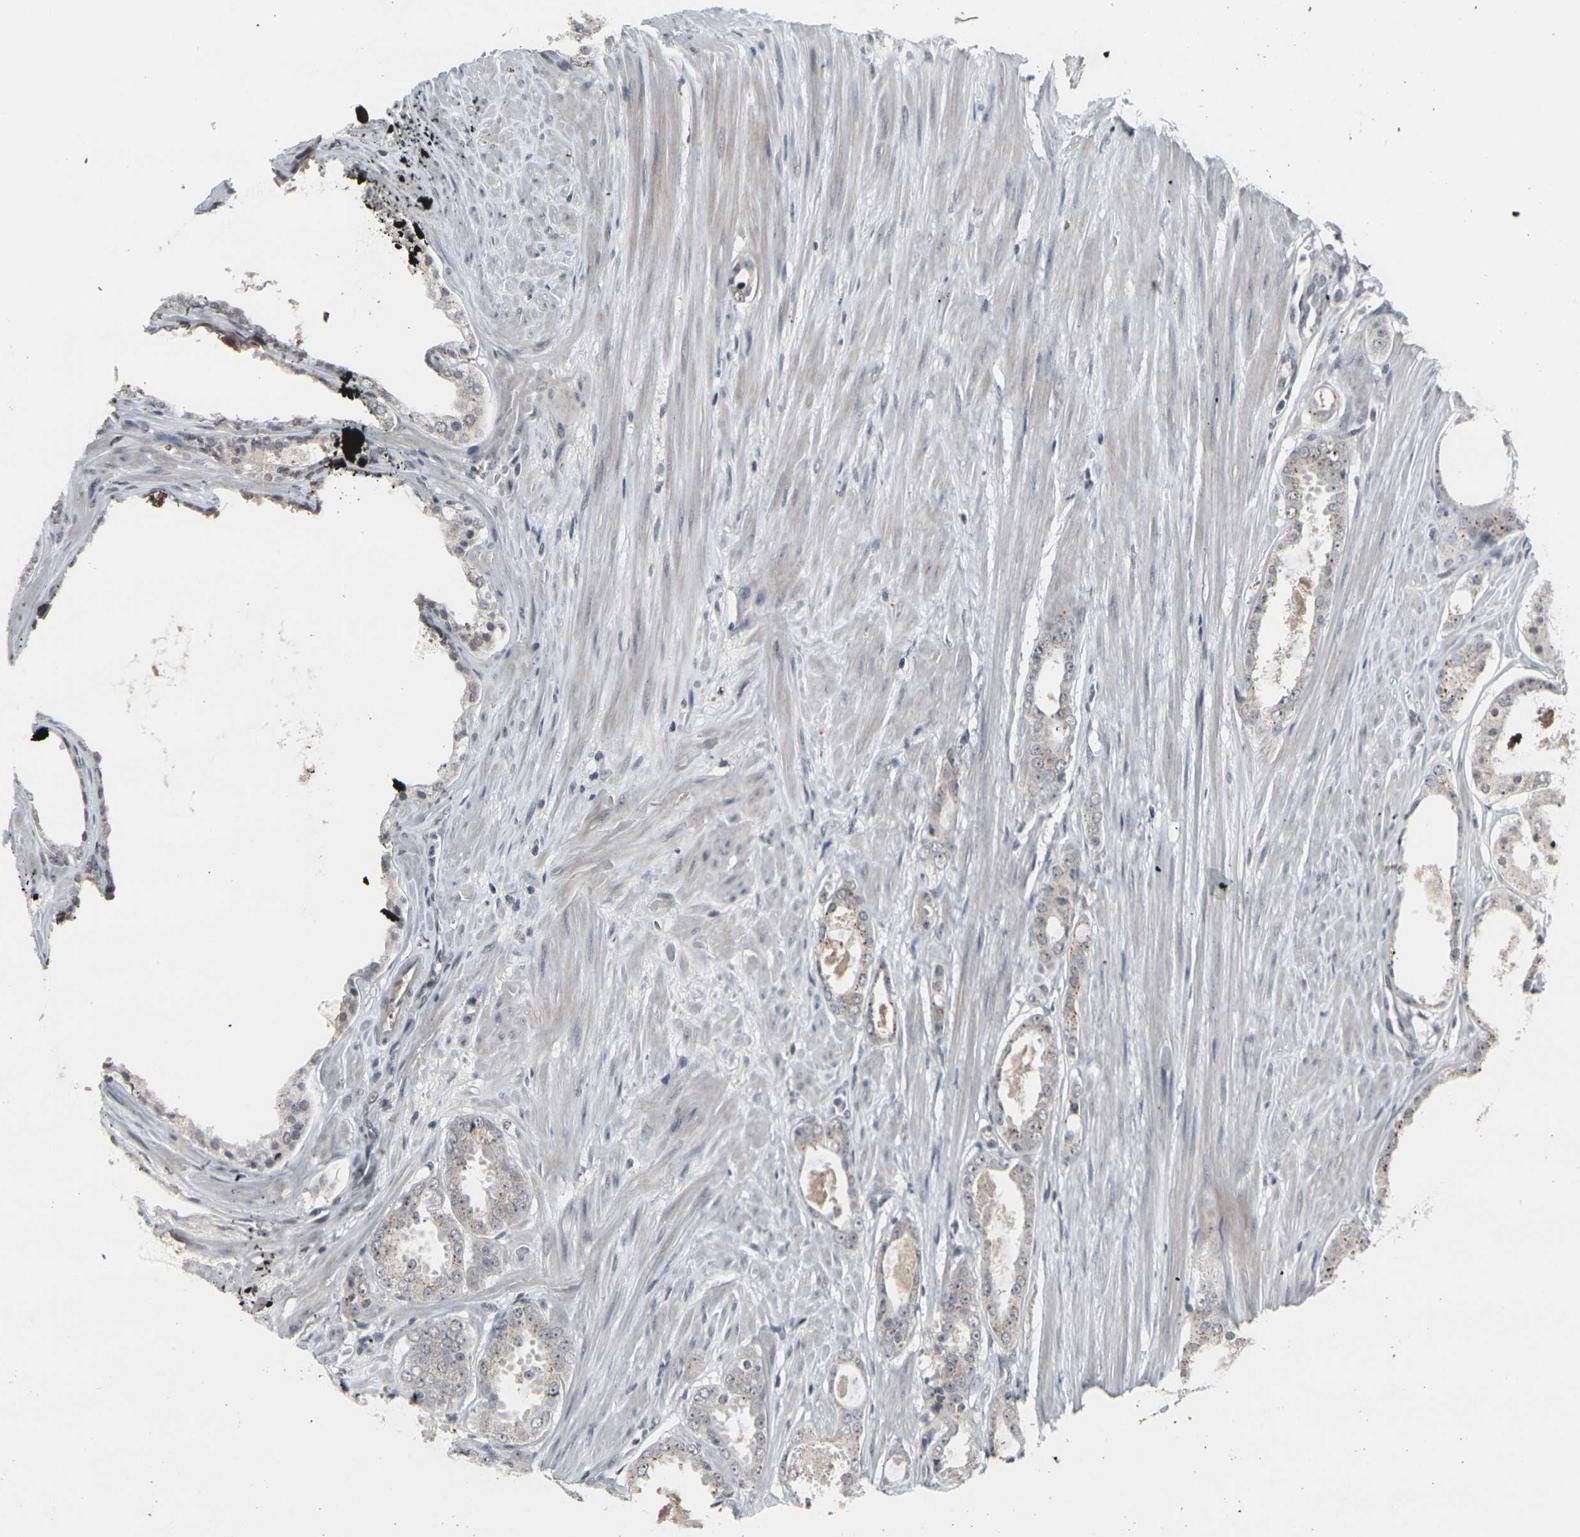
{"staining": {"intensity": "negative", "quantity": "none", "location": "none"}, "tissue": "prostate cancer", "cell_type": "Tumor cells", "image_type": "cancer", "snomed": [{"axis": "morphology", "description": "Adenocarcinoma, Low grade"}, {"axis": "topography", "description": "Prostate"}], "caption": "Image shows no protein staining in tumor cells of prostate cancer tissue. (Brightfield microscopy of DAB (3,3'-diaminobenzidine) IHC at high magnification).", "gene": "GPR19", "patient": {"sex": "male", "age": 57}}